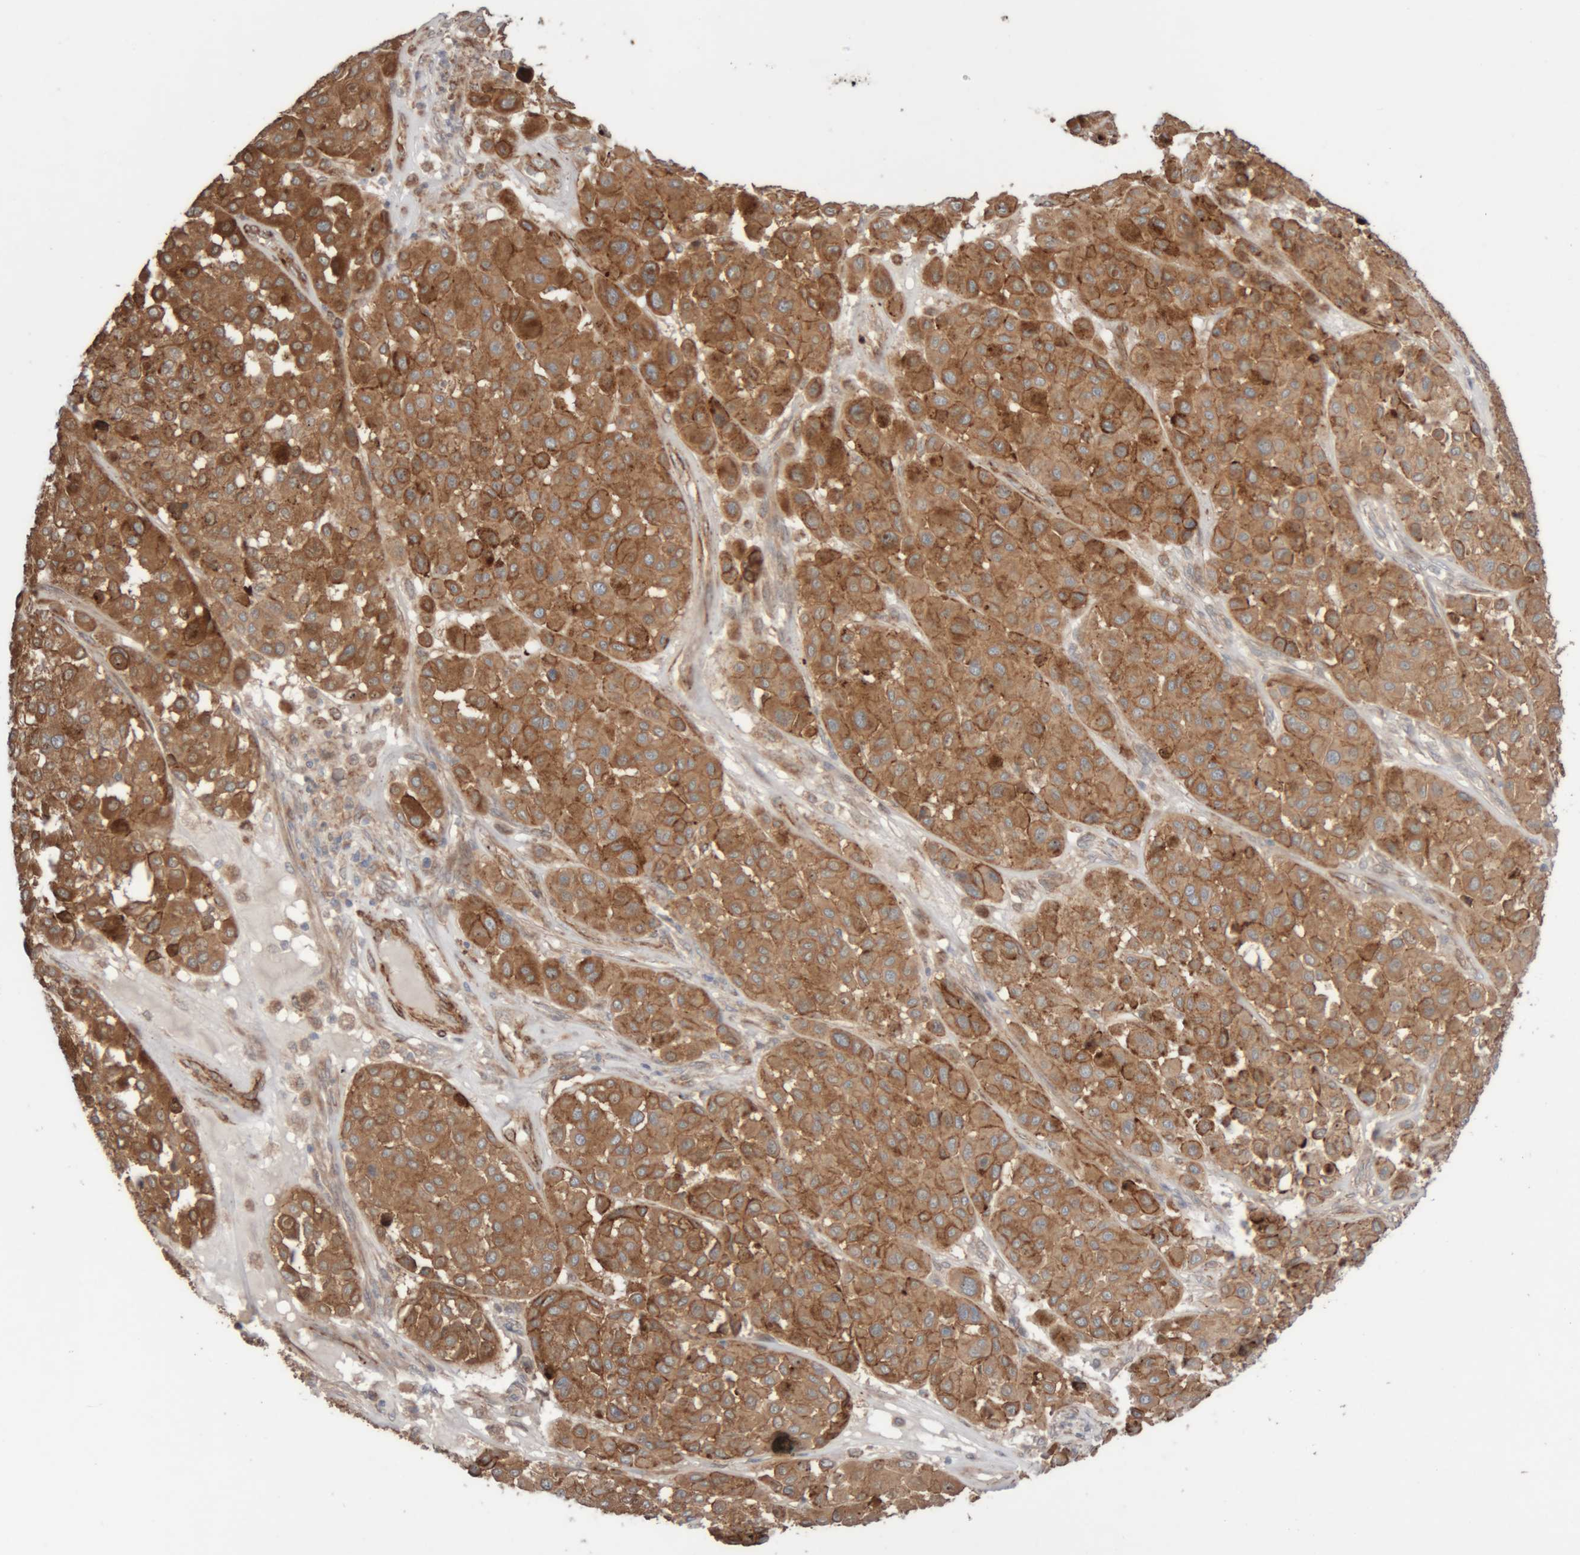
{"staining": {"intensity": "moderate", "quantity": ">75%", "location": "cytoplasmic/membranous"}, "tissue": "melanoma", "cell_type": "Tumor cells", "image_type": "cancer", "snomed": [{"axis": "morphology", "description": "Malignant melanoma, Metastatic site"}, {"axis": "topography", "description": "Soft tissue"}], "caption": "Protein staining of malignant melanoma (metastatic site) tissue reveals moderate cytoplasmic/membranous staining in about >75% of tumor cells.", "gene": "RAB32", "patient": {"sex": "male", "age": 41}}